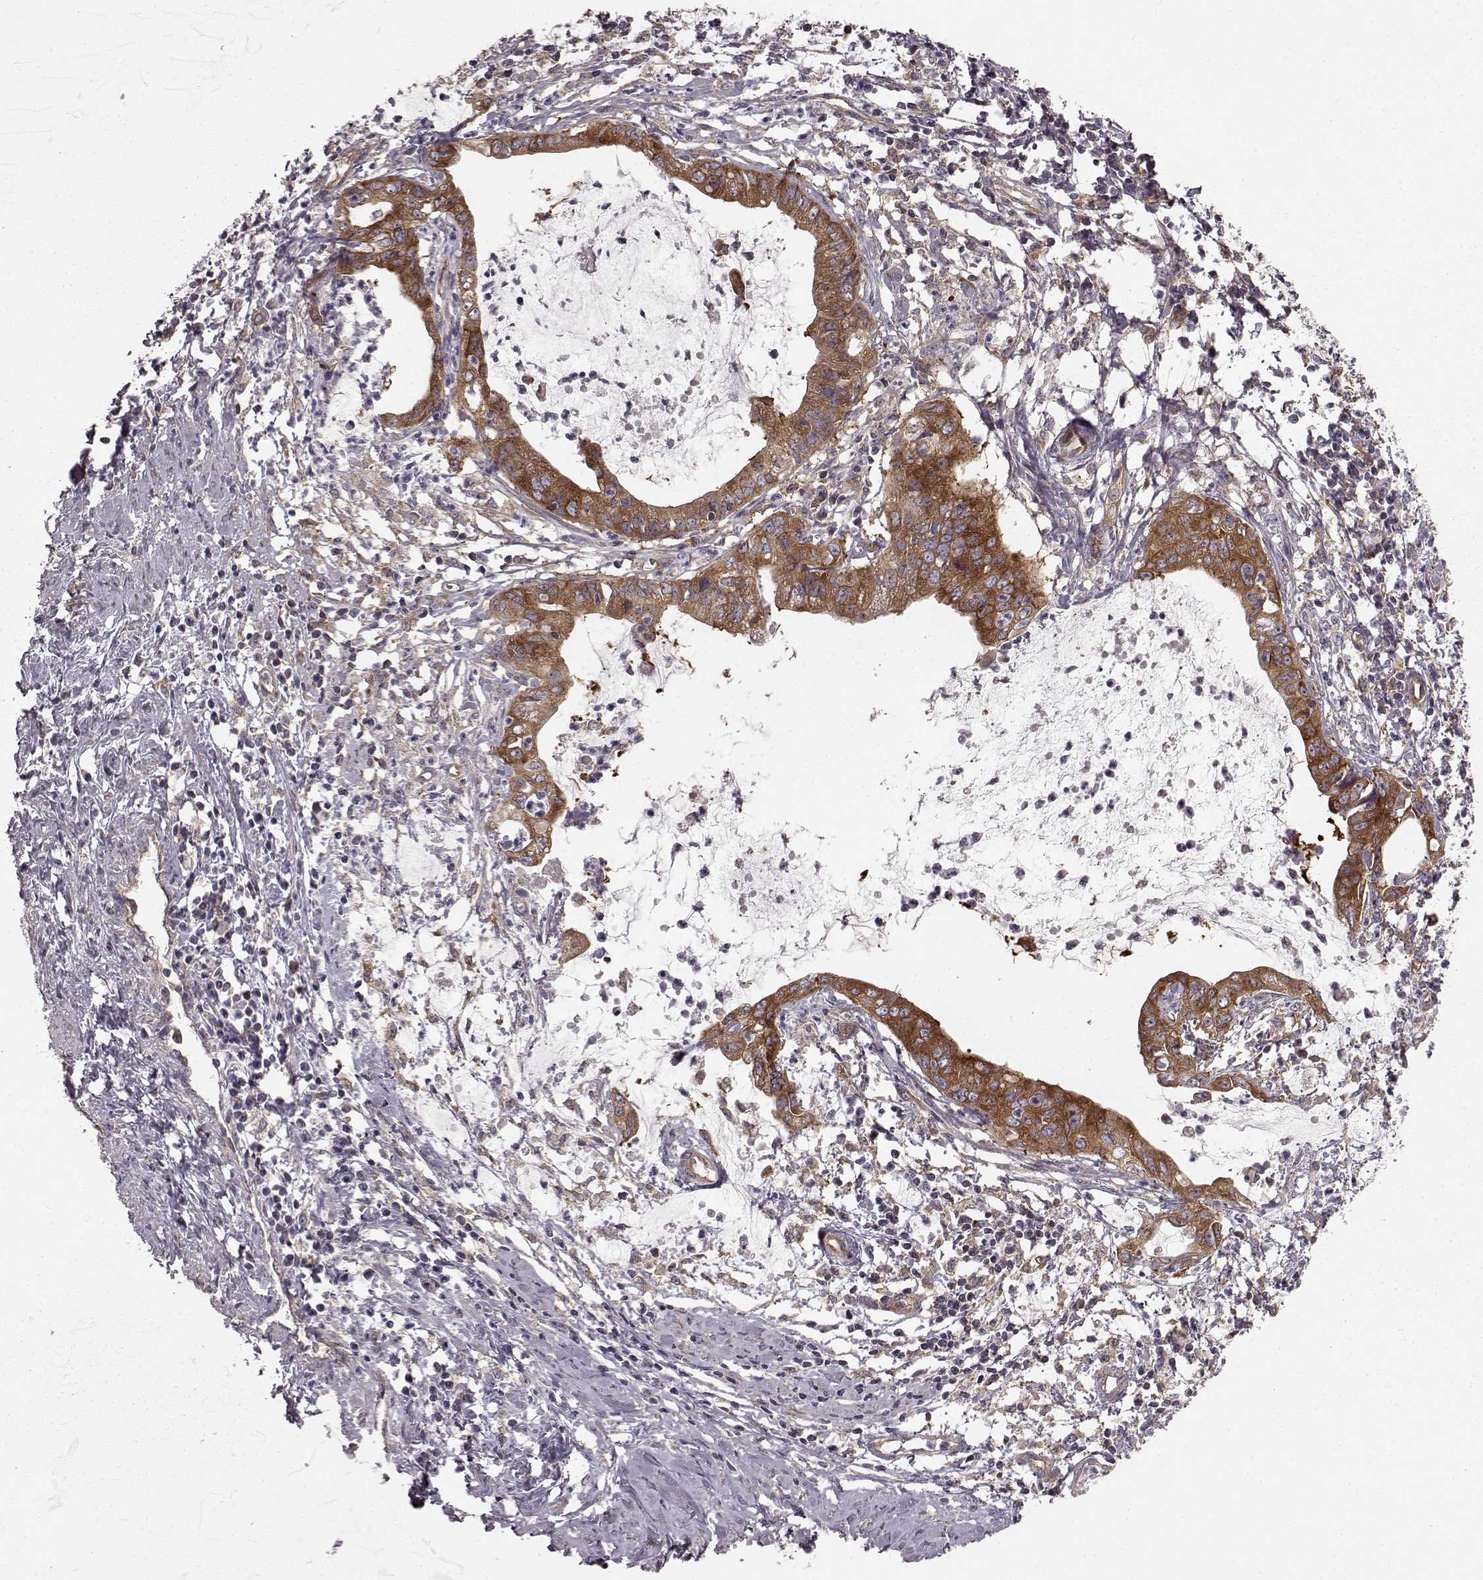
{"staining": {"intensity": "strong", "quantity": ">75%", "location": "cytoplasmic/membranous"}, "tissue": "cervical cancer", "cell_type": "Tumor cells", "image_type": "cancer", "snomed": [{"axis": "morphology", "description": "Normal tissue, NOS"}, {"axis": "morphology", "description": "Adenocarcinoma, NOS"}, {"axis": "topography", "description": "Cervix"}], "caption": "A brown stain highlights strong cytoplasmic/membranous staining of a protein in human cervical cancer tumor cells.", "gene": "RABGAP1", "patient": {"sex": "female", "age": 38}}